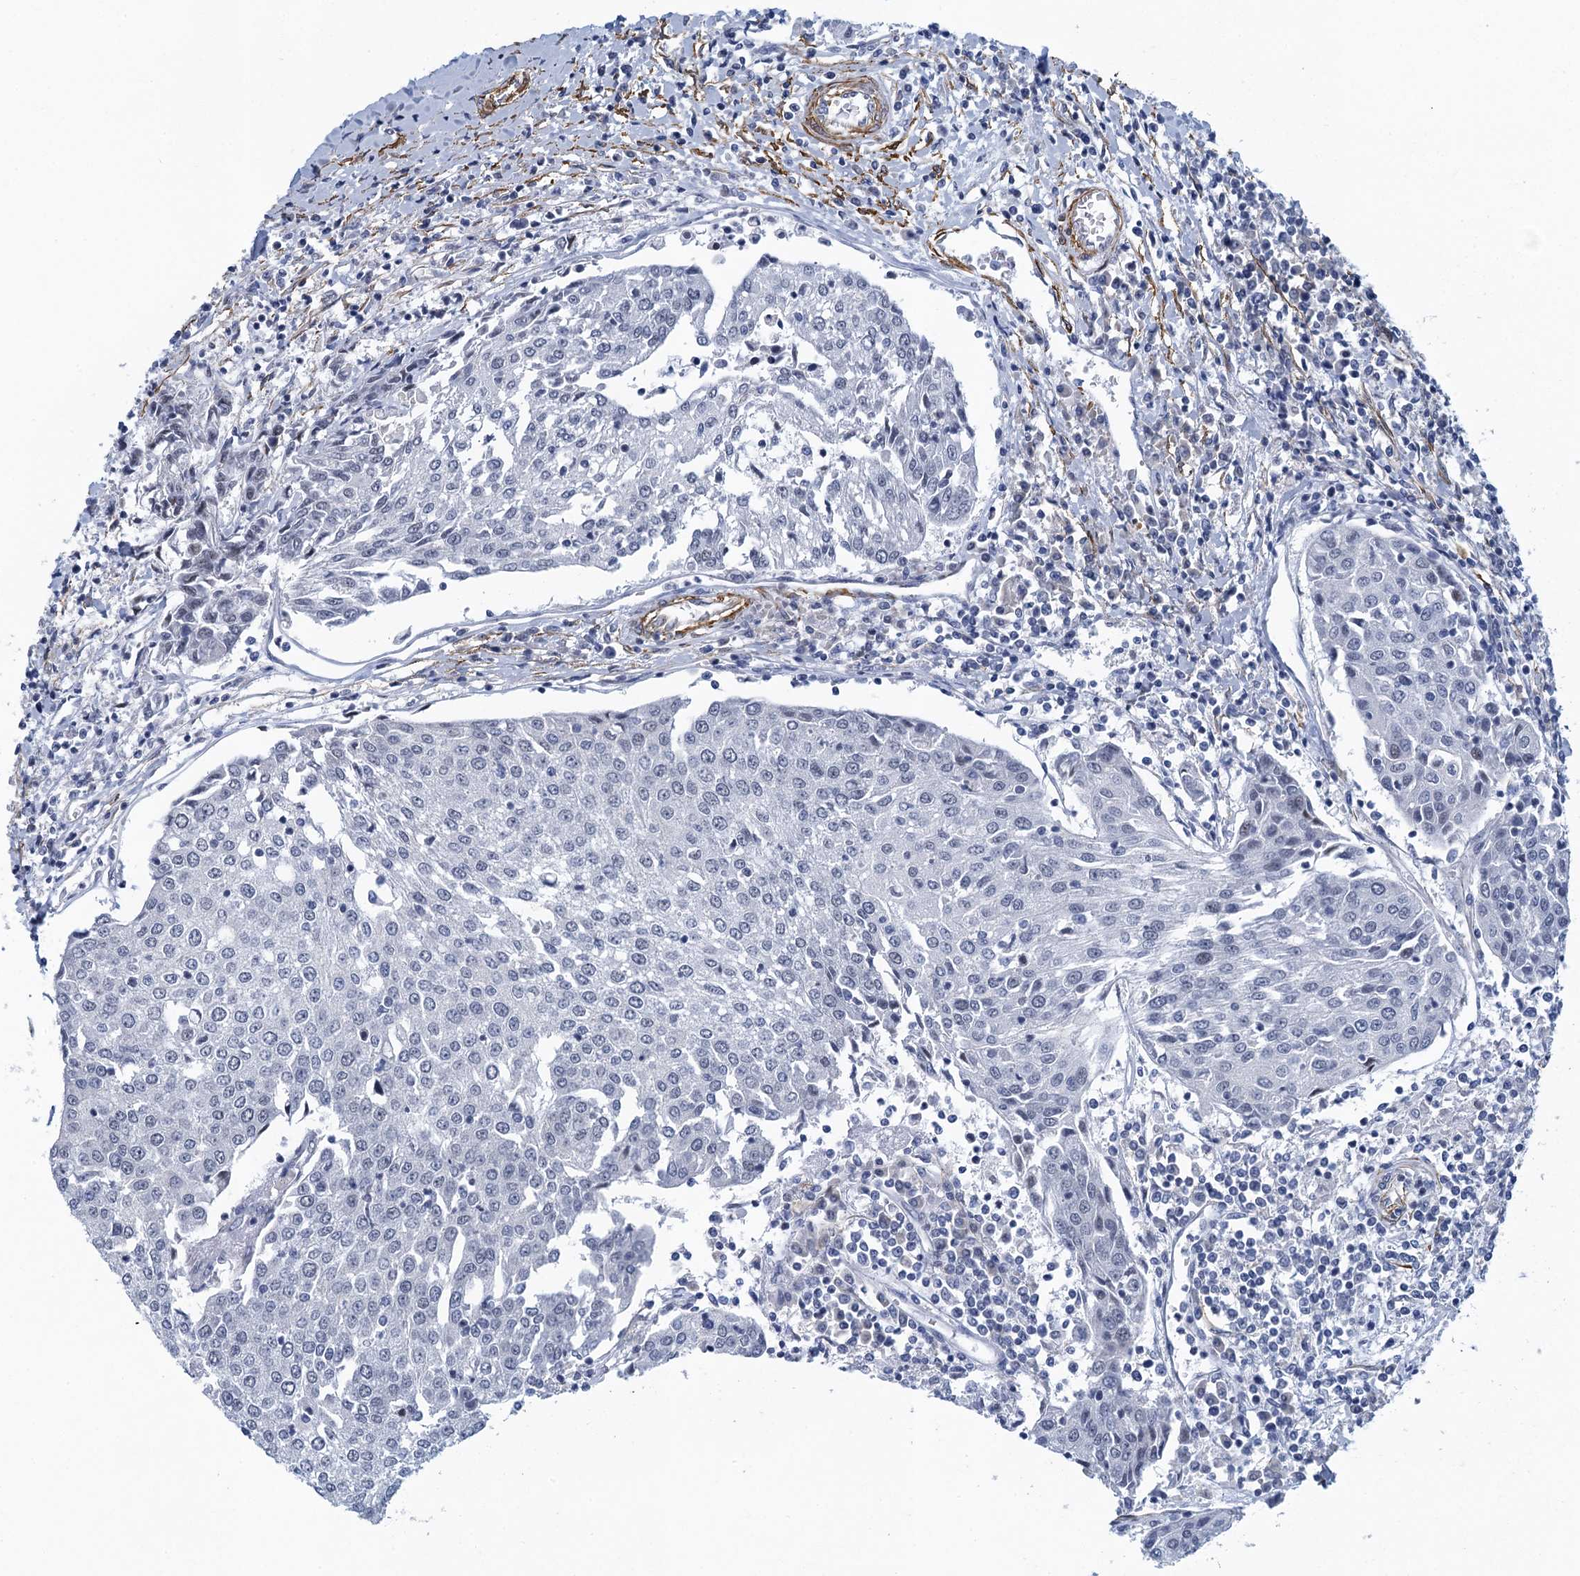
{"staining": {"intensity": "negative", "quantity": "none", "location": "none"}, "tissue": "urothelial cancer", "cell_type": "Tumor cells", "image_type": "cancer", "snomed": [{"axis": "morphology", "description": "Urothelial carcinoma, High grade"}, {"axis": "topography", "description": "Urinary bladder"}], "caption": "An image of human high-grade urothelial carcinoma is negative for staining in tumor cells. (DAB (3,3'-diaminobenzidine) IHC with hematoxylin counter stain).", "gene": "ALG2", "patient": {"sex": "female", "age": 85}}